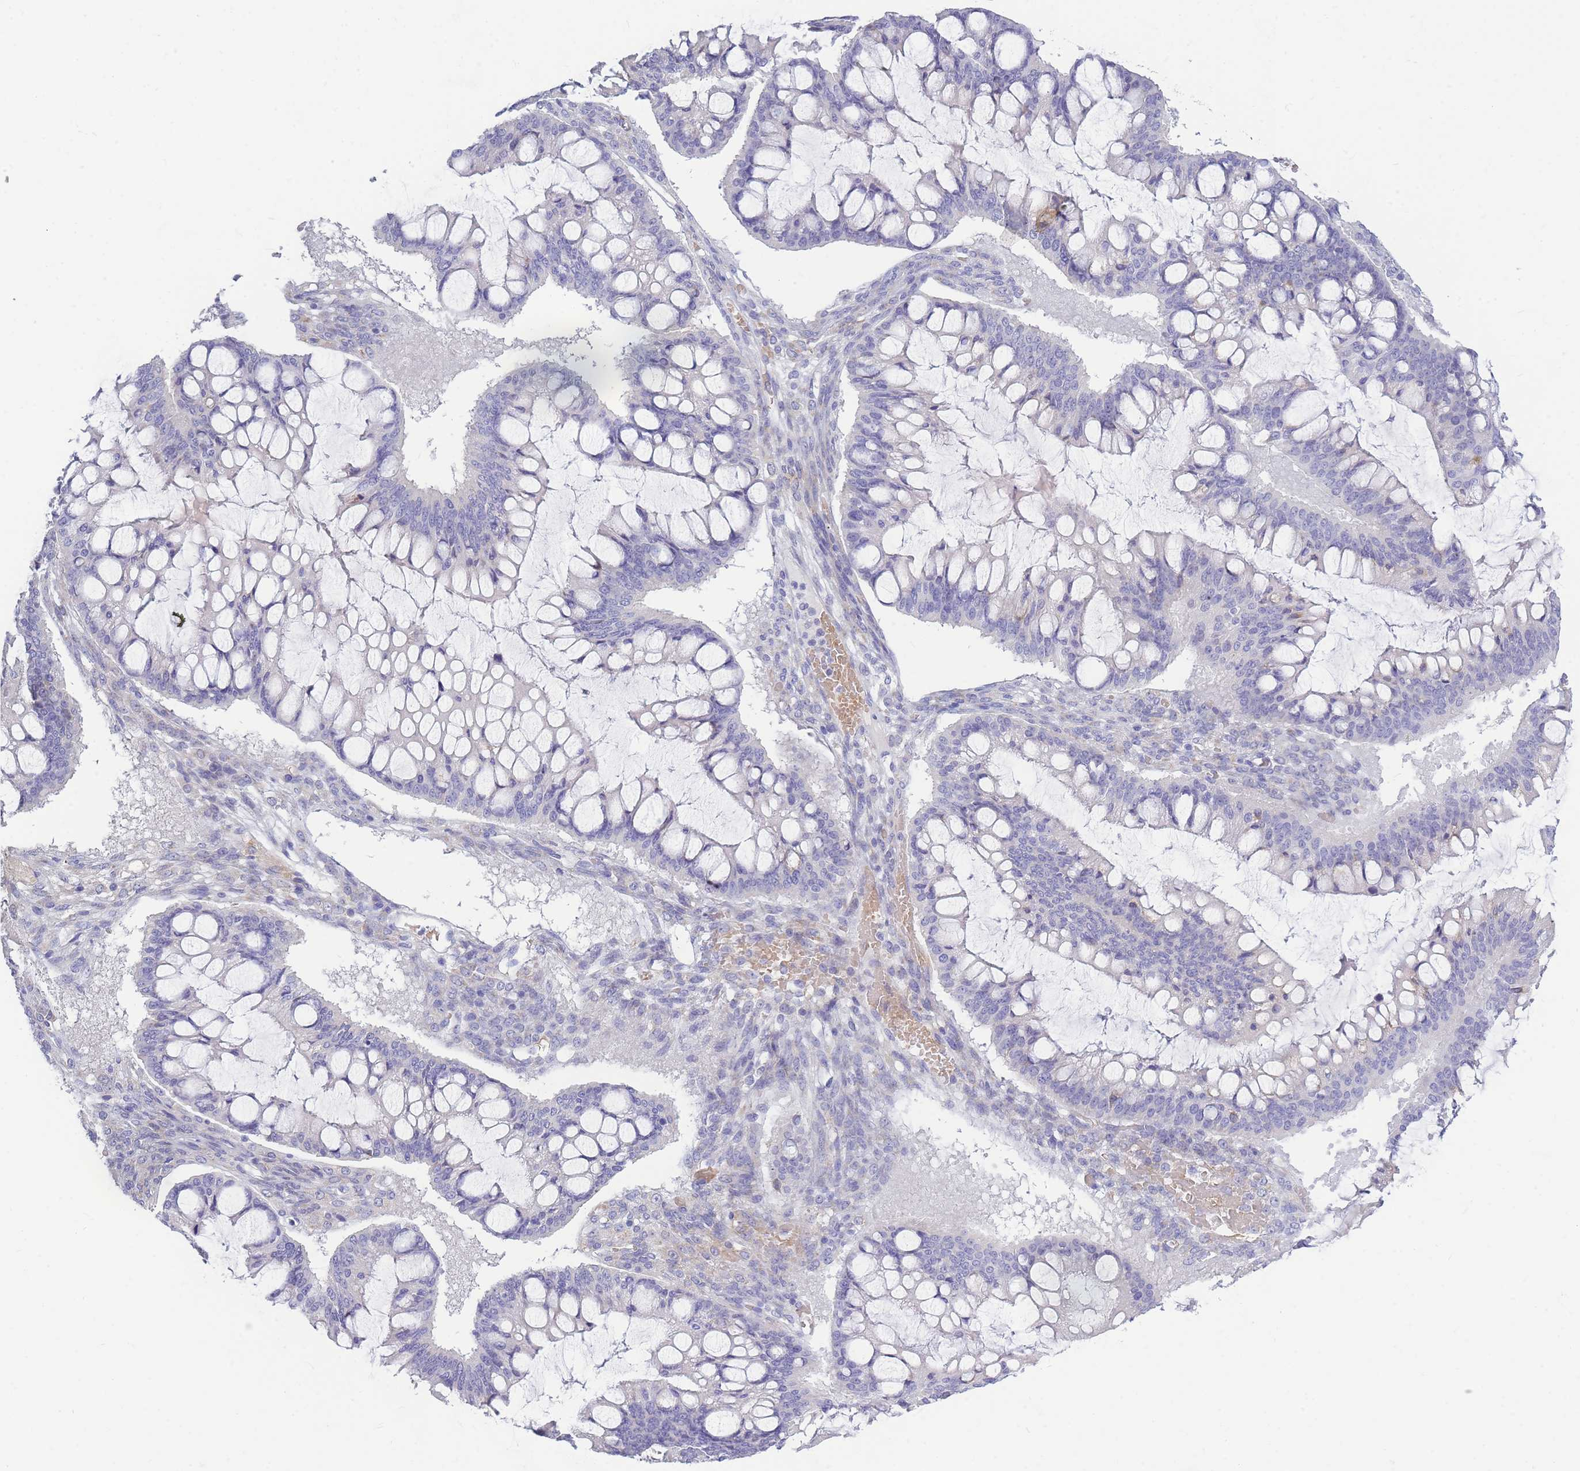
{"staining": {"intensity": "negative", "quantity": "none", "location": "none"}, "tissue": "ovarian cancer", "cell_type": "Tumor cells", "image_type": "cancer", "snomed": [{"axis": "morphology", "description": "Cystadenocarcinoma, mucinous, NOS"}, {"axis": "topography", "description": "Ovary"}], "caption": "An immunohistochemistry (IHC) image of ovarian mucinous cystadenocarcinoma is shown. There is no staining in tumor cells of ovarian mucinous cystadenocarcinoma.", "gene": "TPSD1", "patient": {"sex": "female", "age": 73}}